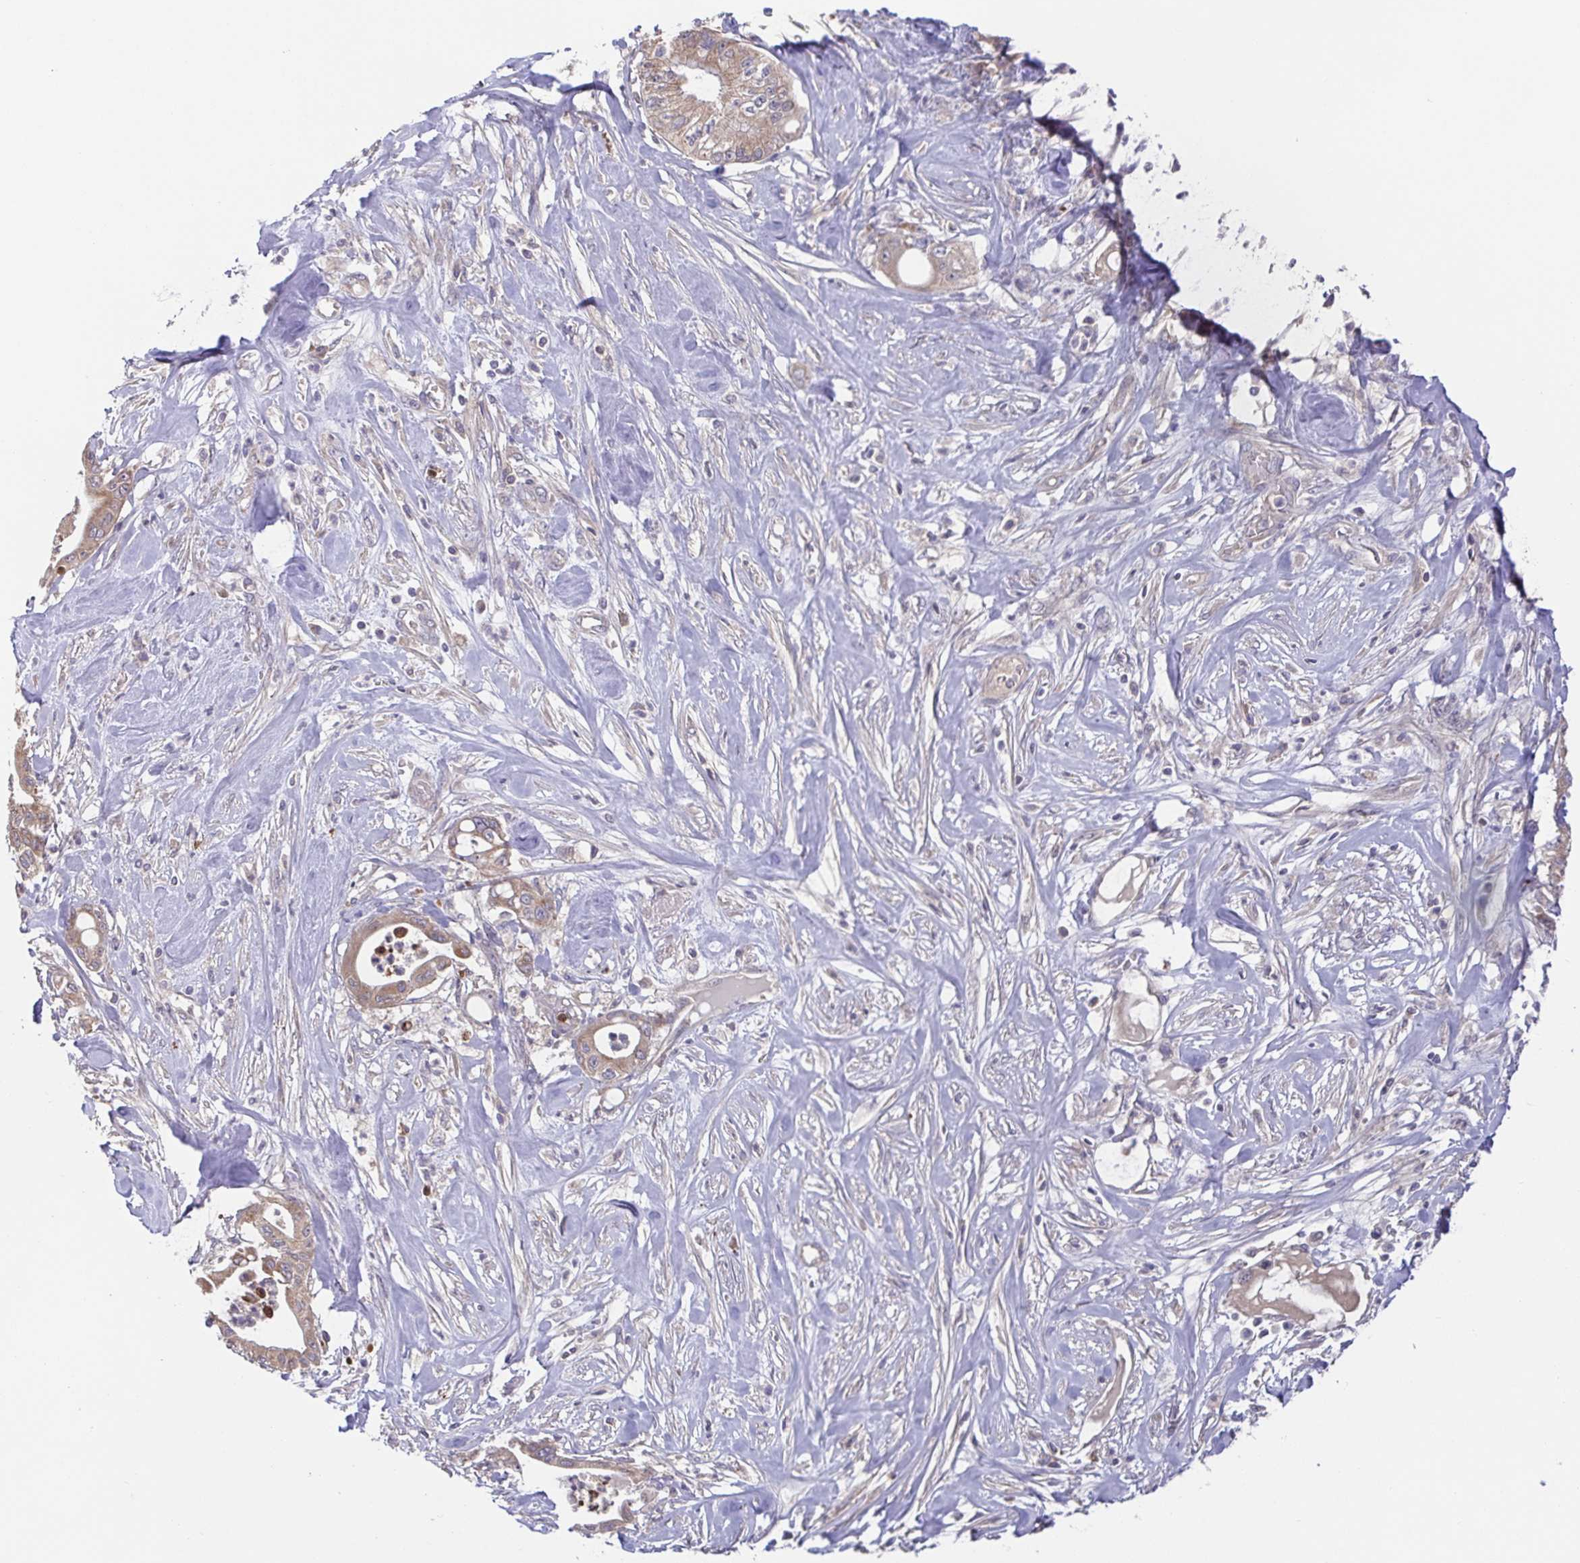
{"staining": {"intensity": "moderate", "quantity": ">75%", "location": "cytoplasmic/membranous"}, "tissue": "pancreatic cancer", "cell_type": "Tumor cells", "image_type": "cancer", "snomed": [{"axis": "morphology", "description": "Adenocarcinoma, NOS"}, {"axis": "topography", "description": "Pancreas"}], "caption": "A high-resolution image shows immunohistochemistry (IHC) staining of pancreatic cancer (adenocarcinoma), which reveals moderate cytoplasmic/membranous expression in about >75% of tumor cells. (Stains: DAB (3,3'-diaminobenzidine) in brown, nuclei in blue, Microscopy: brightfield microscopy at high magnification).", "gene": "OSBPL7", "patient": {"sex": "male", "age": 71}}